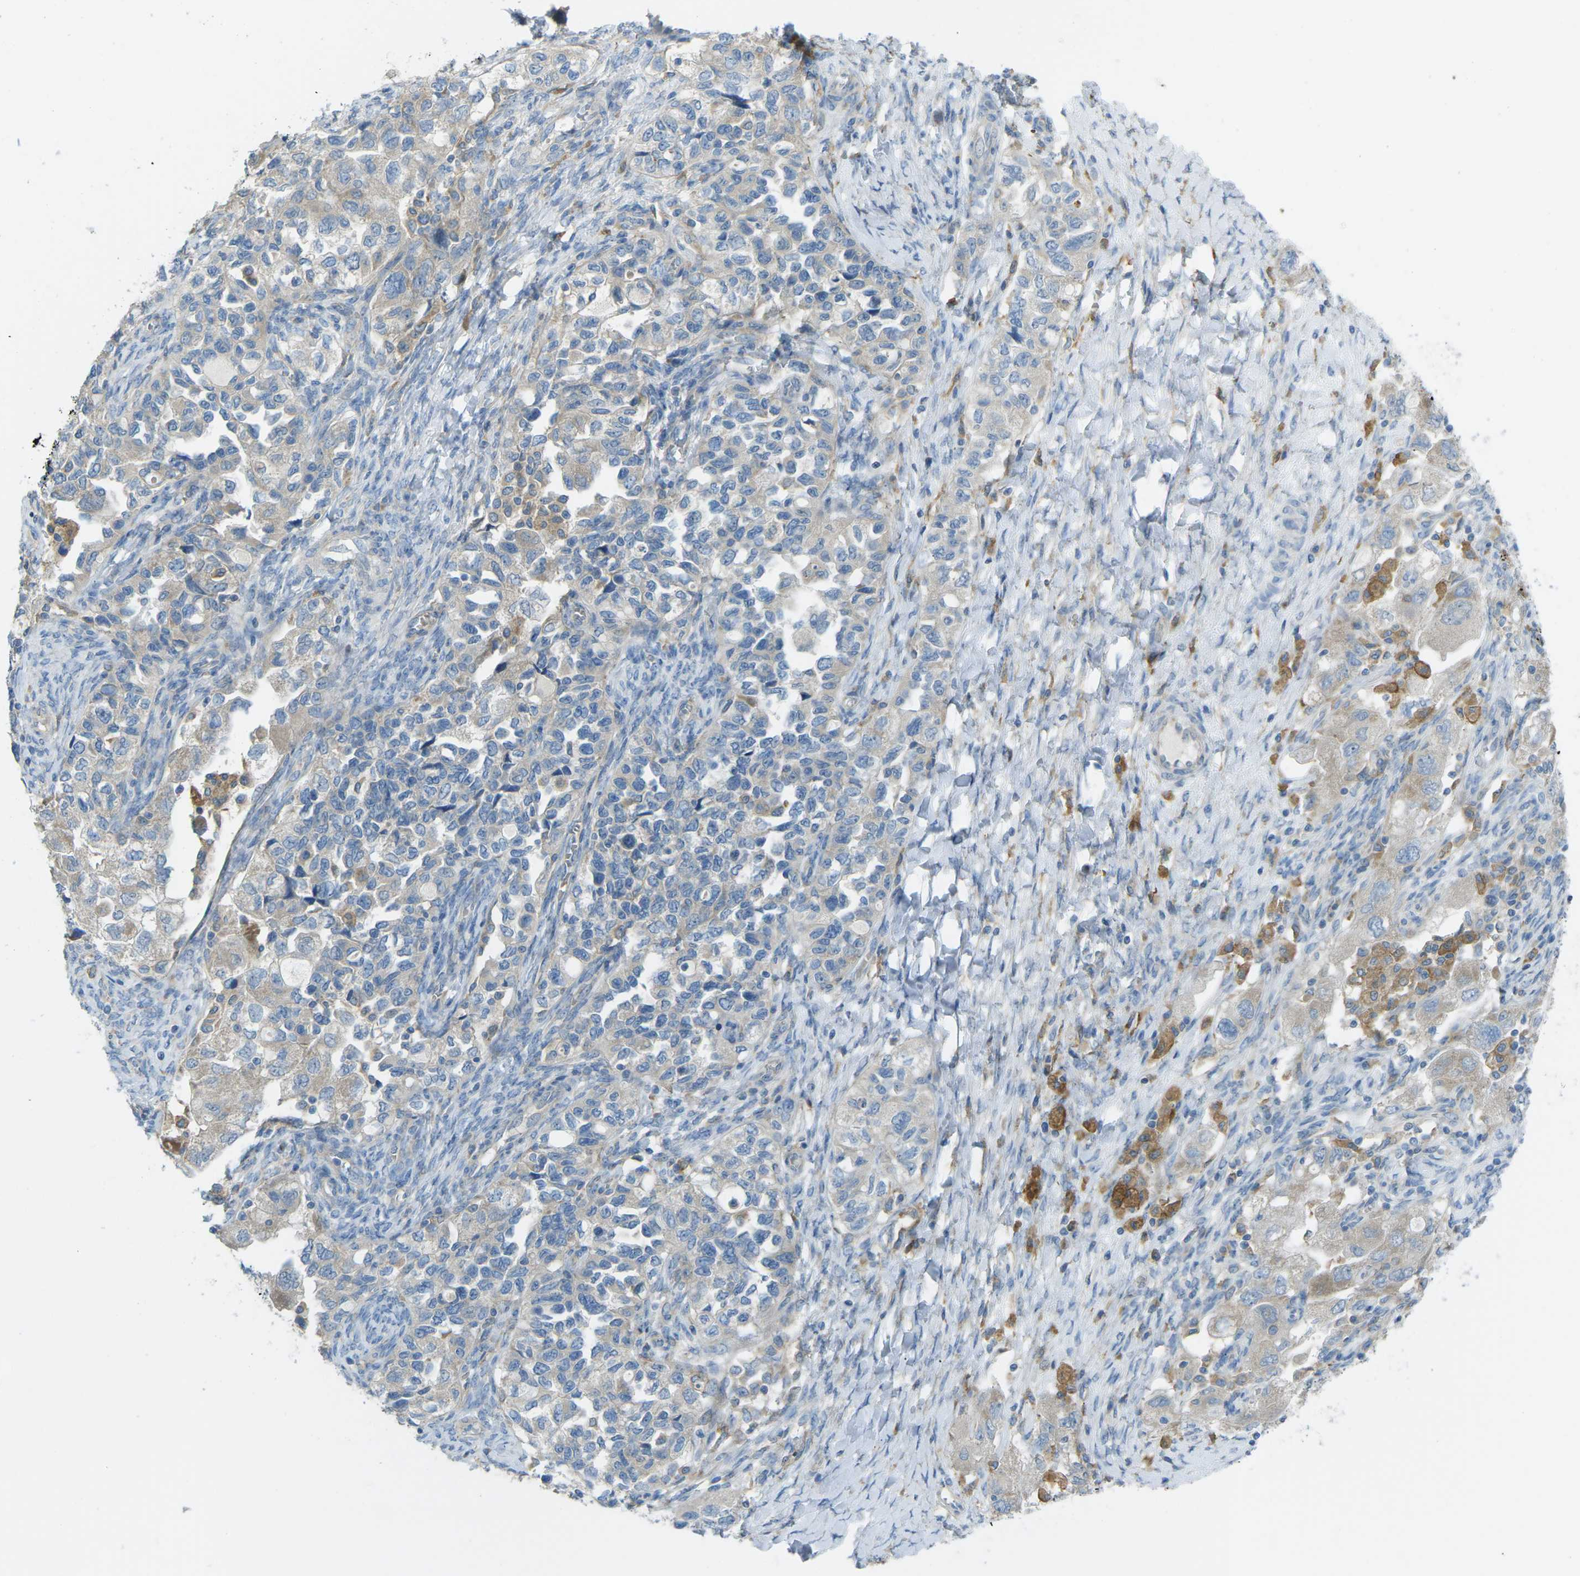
{"staining": {"intensity": "weak", "quantity": "25%-75%", "location": "cytoplasmic/membranous"}, "tissue": "ovarian cancer", "cell_type": "Tumor cells", "image_type": "cancer", "snomed": [{"axis": "morphology", "description": "Carcinoma, NOS"}, {"axis": "morphology", "description": "Cystadenocarcinoma, serous, NOS"}, {"axis": "topography", "description": "Ovary"}], "caption": "The immunohistochemical stain shows weak cytoplasmic/membranous positivity in tumor cells of carcinoma (ovarian) tissue.", "gene": "MYLK4", "patient": {"sex": "female", "age": 69}}